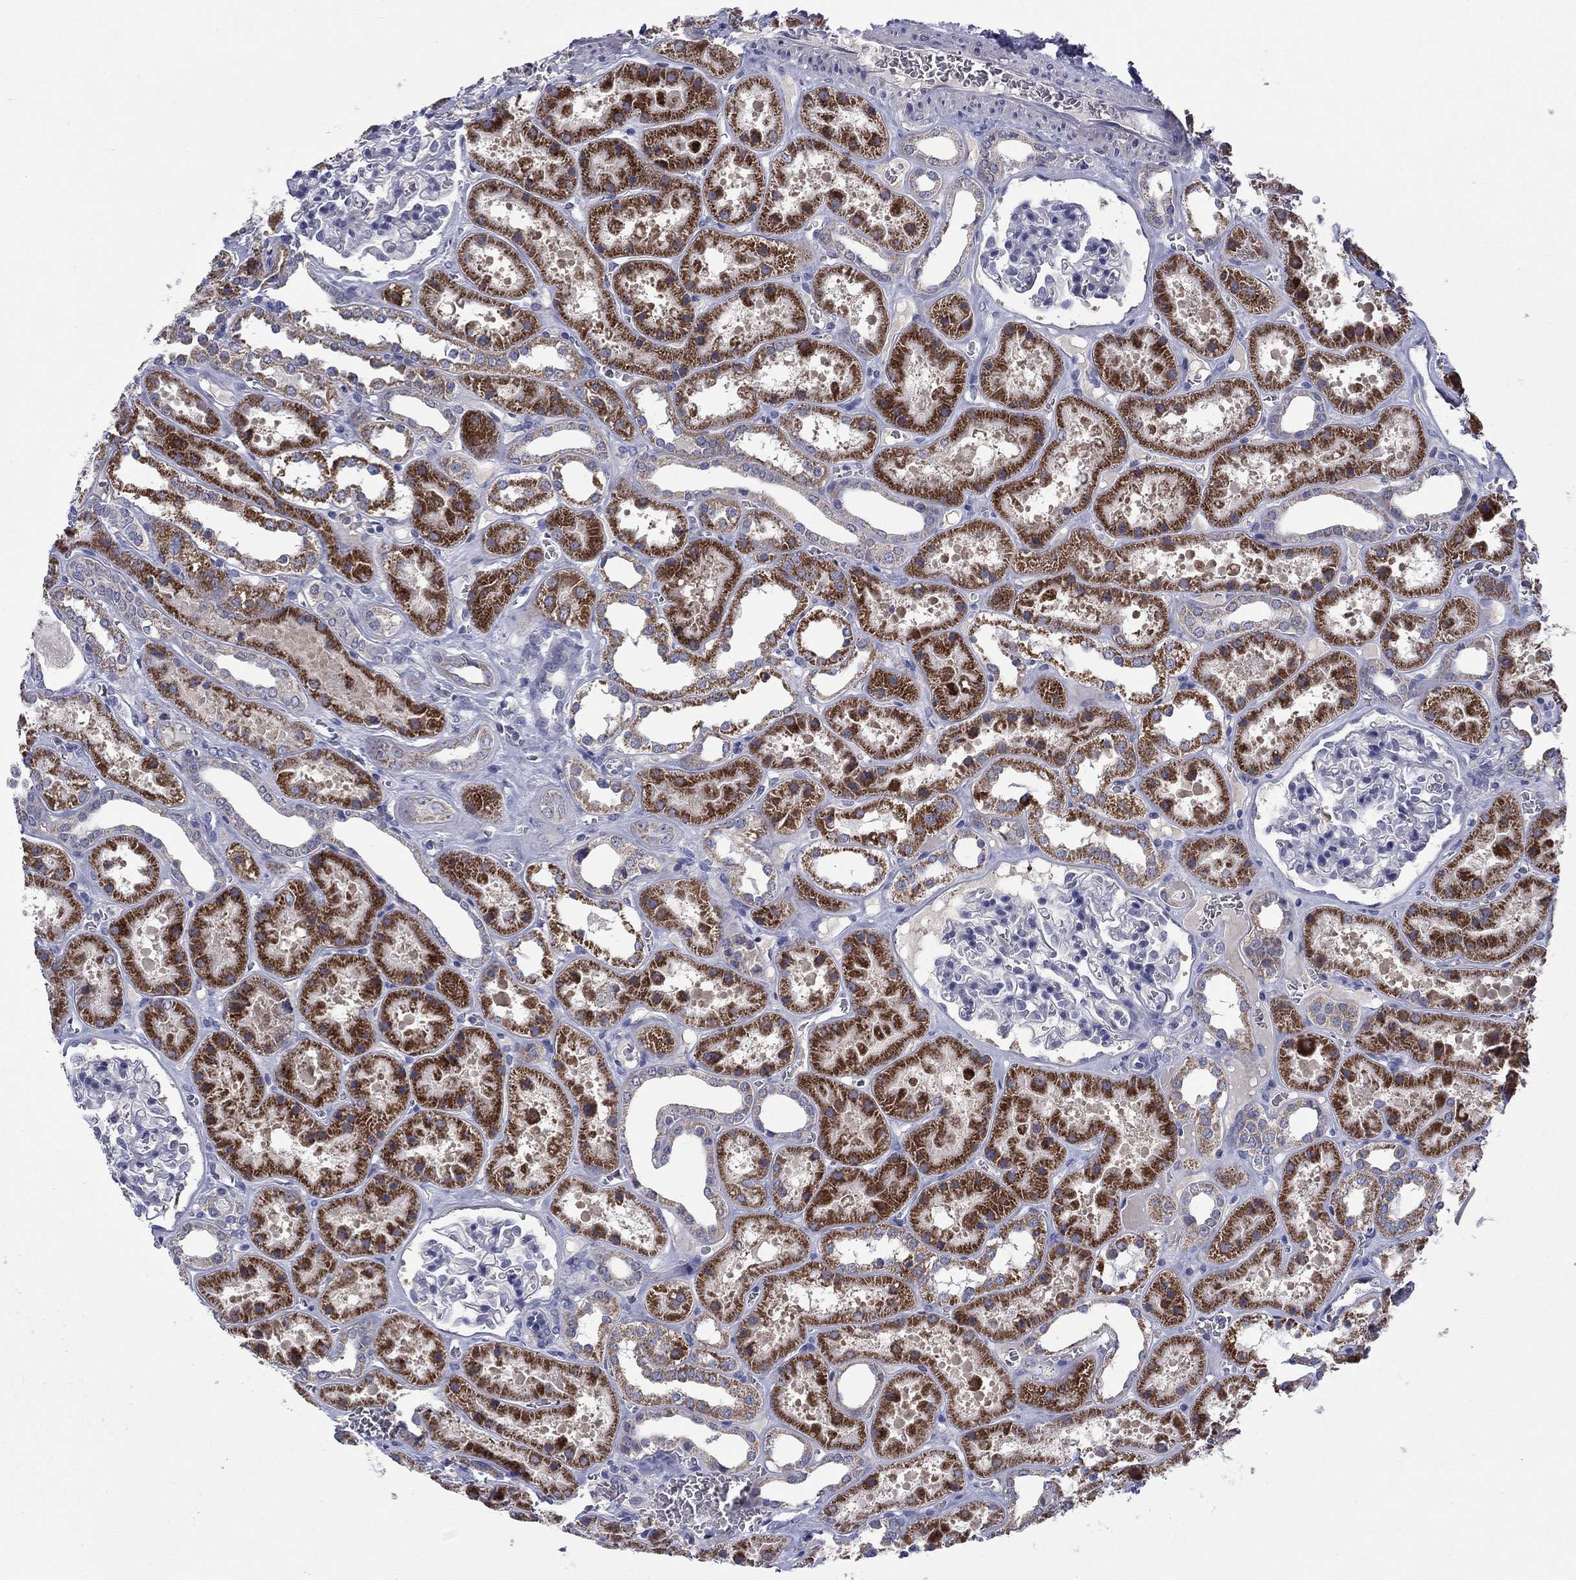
{"staining": {"intensity": "negative", "quantity": "none", "location": "none"}, "tissue": "kidney", "cell_type": "Cells in glomeruli", "image_type": "normal", "snomed": [{"axis": "morphology", "description": "Normal tissue, NOS"}, {"axis": "topography", "description": "Kidney"}], "caption": "Cells in glomeruli are negative for brown protein staining in normal kidney. (Stains: DAB (3,3'-diaminobenzidine) IHC with hematoxylin counter stain, Microscopy: brightfield microscopy at high magnification).", "gene": "FRK", "patient": {"sex": "female", "age": 41}}